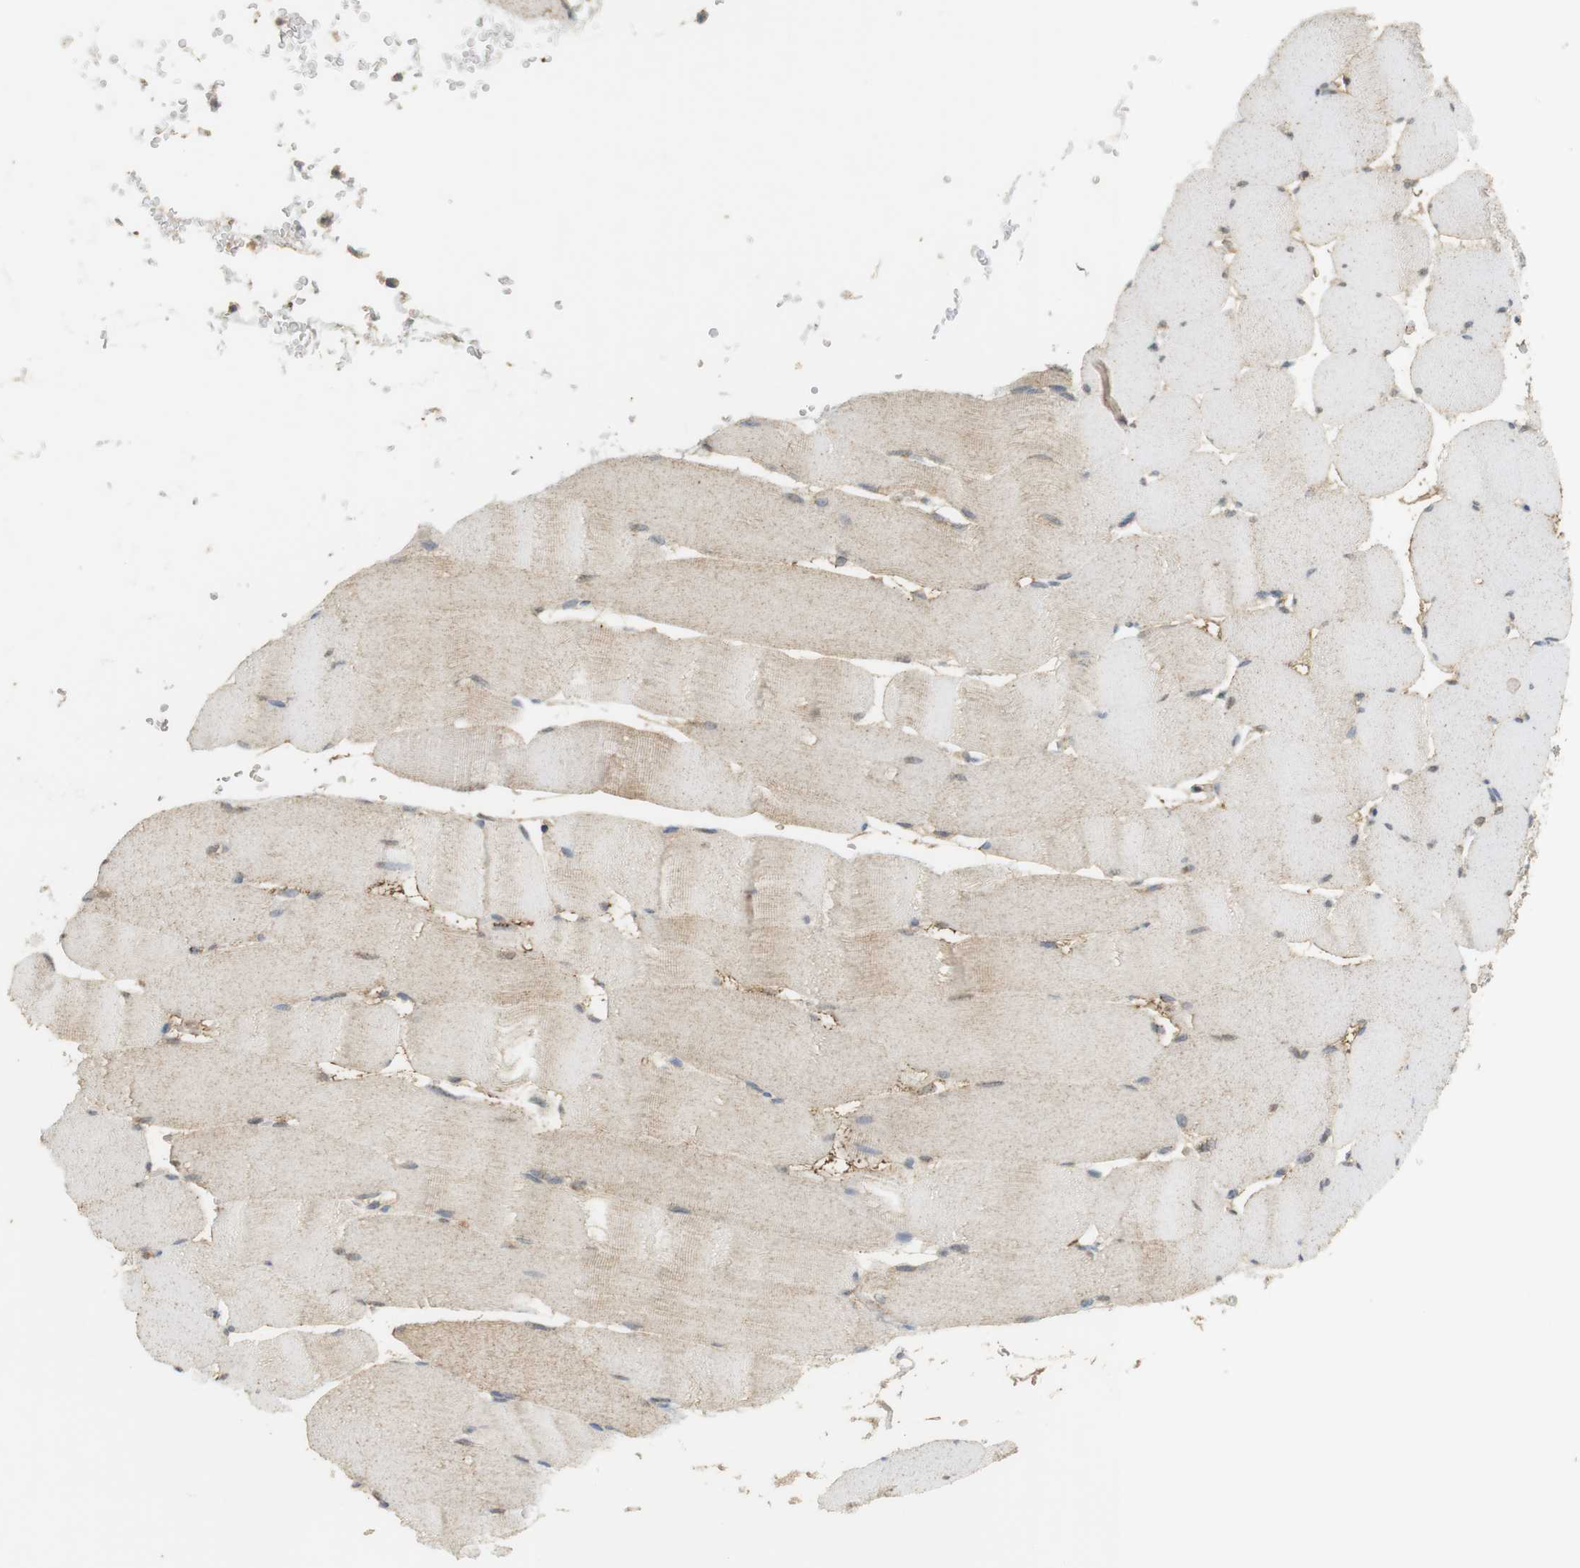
{"staining": {"intensity": "weak", "quantity": "25%-75%", "location": "cytoplasmic/membranous"}, "tissue": "skeletal muscle", "cell_type": "Myocytes", "image_type": "normal", "snomed": [{"axis": "morphology", "description": "Normal tissue, NOS"}, {"axis": "topography", "description": "Skeletal muscle"}], "caption": "Immunohistochemical staining of normal human skeletal muscle displays 25%-75% levels of weak cytoplasmic/membranous protein staining in approximately 25%-75% of myocytes.", "gene": "TTK", "patient": {"sex": "male", "age": 62}}